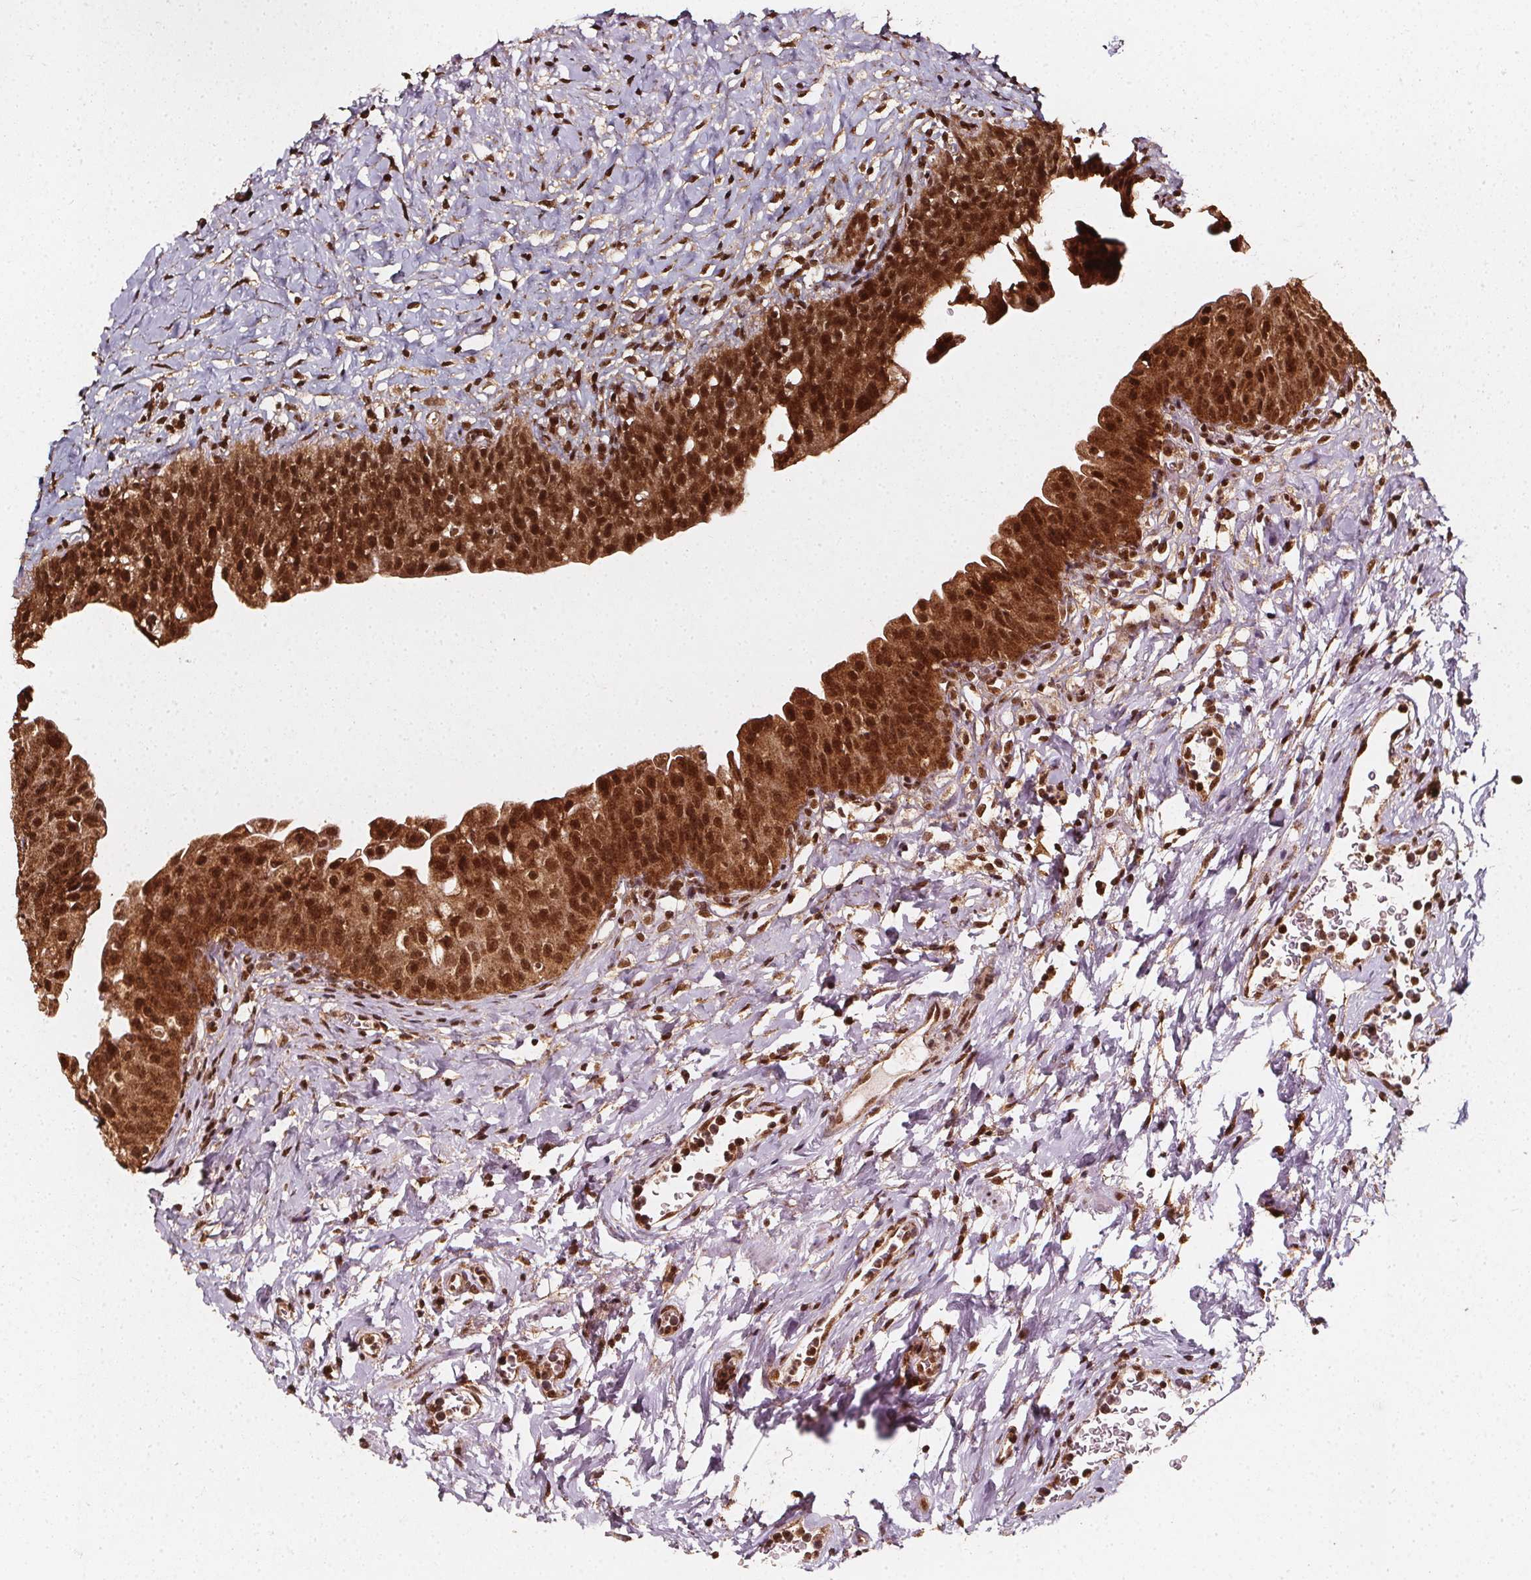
{"staining": {"intensity": "strong", "quantity": ">75%", "location": "cytoplasmic/membranous,nuclear"}, "tissue": "urinary bladder", "cell_type": "Urothelial cells", "image_type": "normal", "snomed": [{"axis": "morphology", "description": "Normal tissue, NOS"}, {"axis": "topography", "description": "Urinary bladder"}], "caption": "Urothelial cells demonstrate high levels of strong cytoplasmic/membranous,nuclear expression in about >75% of cells in benign human urinary bladder.", "gene": "SMN1", "patient": {"sex": "male", "age": 76}}